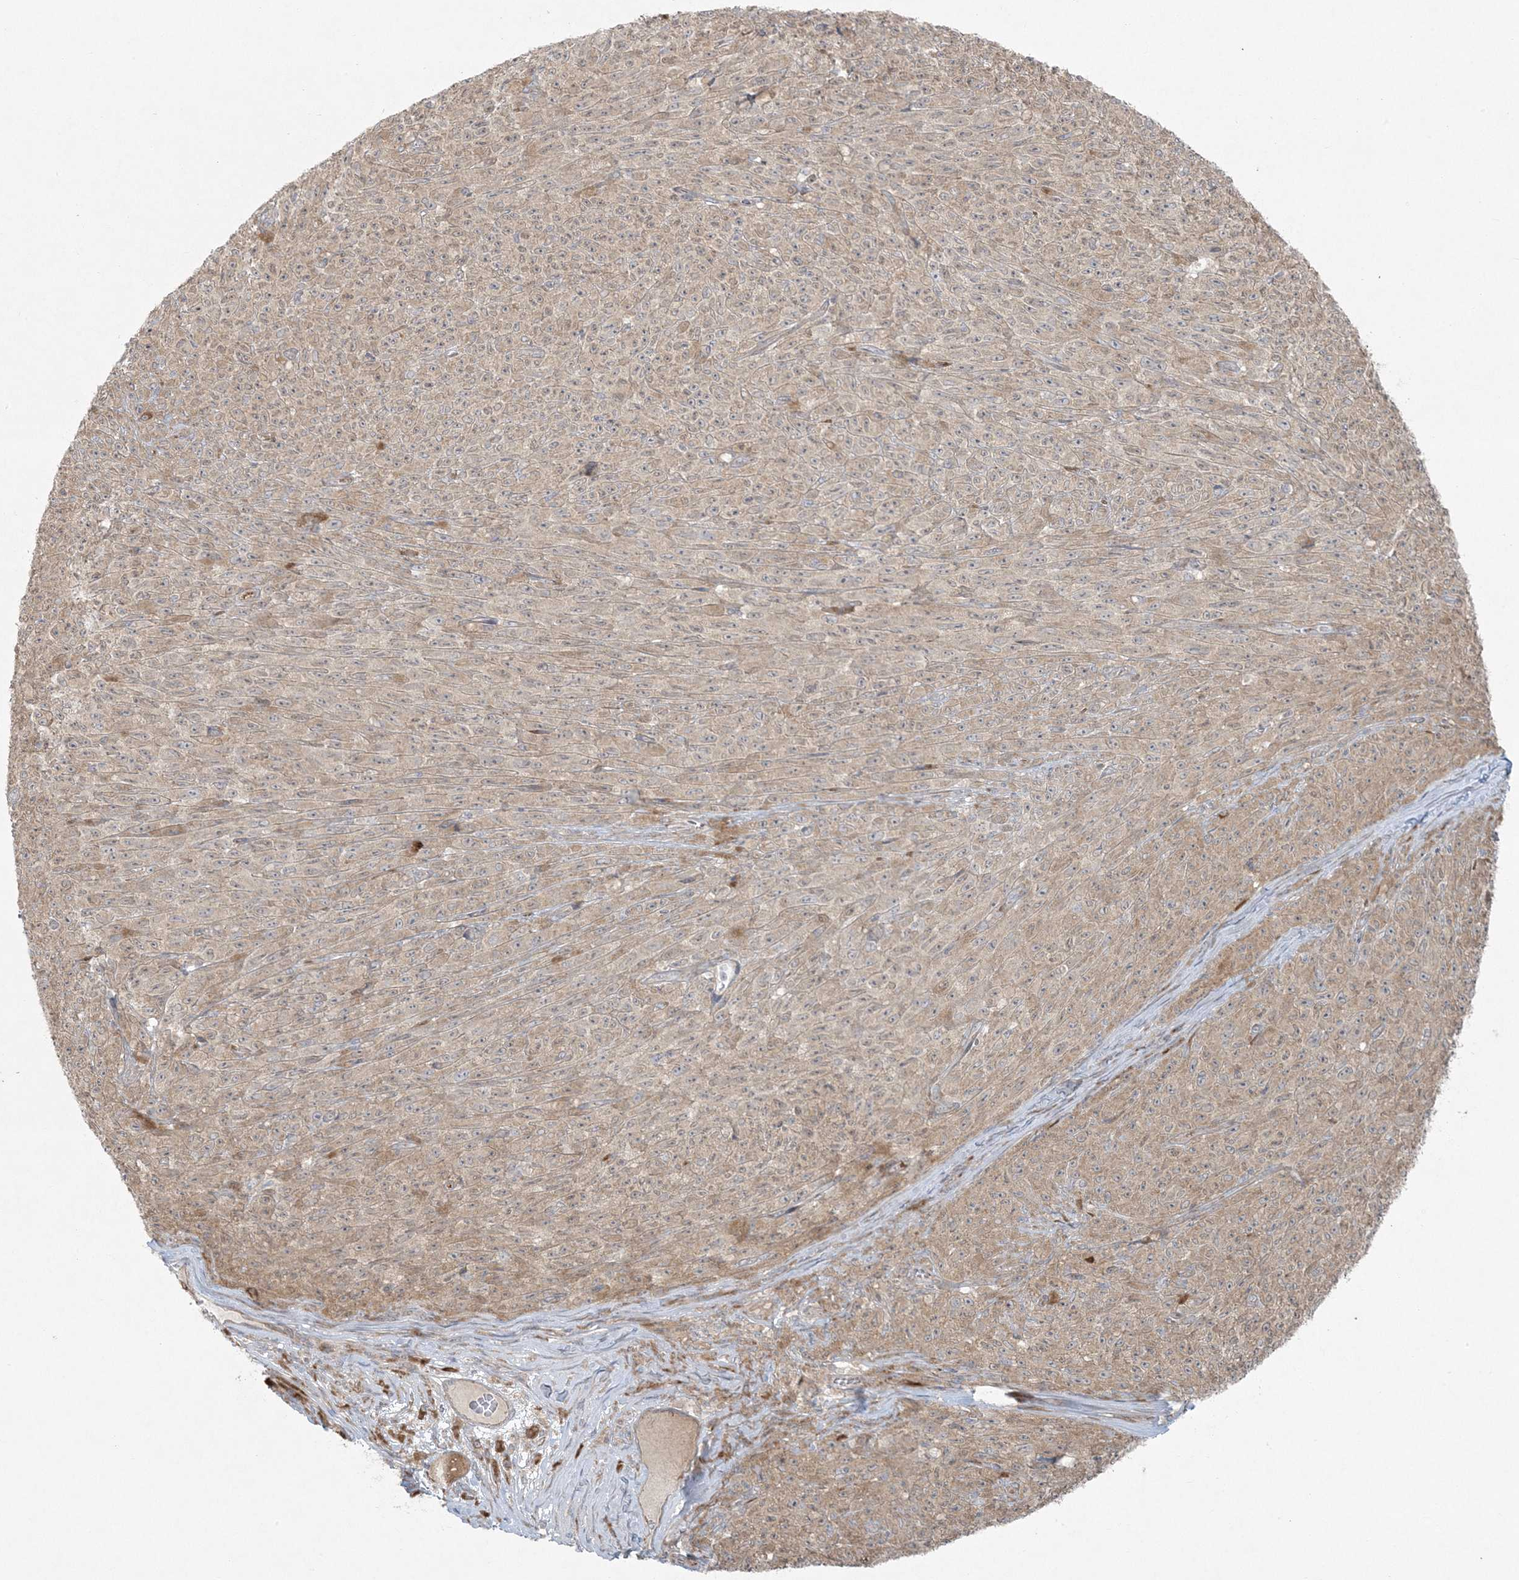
{"staining": {"intensity": "weak", "quantity": ">75%", "location": "cytoplasmic/membranous"}, "tissue": "melanoma", "cell_type": "Tumor cells", "image_type": "cancer", "snomed": [{"axis": "morphology", "description": "Malignant melanoma, NOS"}, {"axis": "topography", "description": "Skin"}], "caption": "Melanoma stained with a brown dye shows weak cytoplasmic/membranous positive positivity in about >75% of tumor cells.", "gene": "ZNF263", "patient": {"sex": "female", "age": 82}}